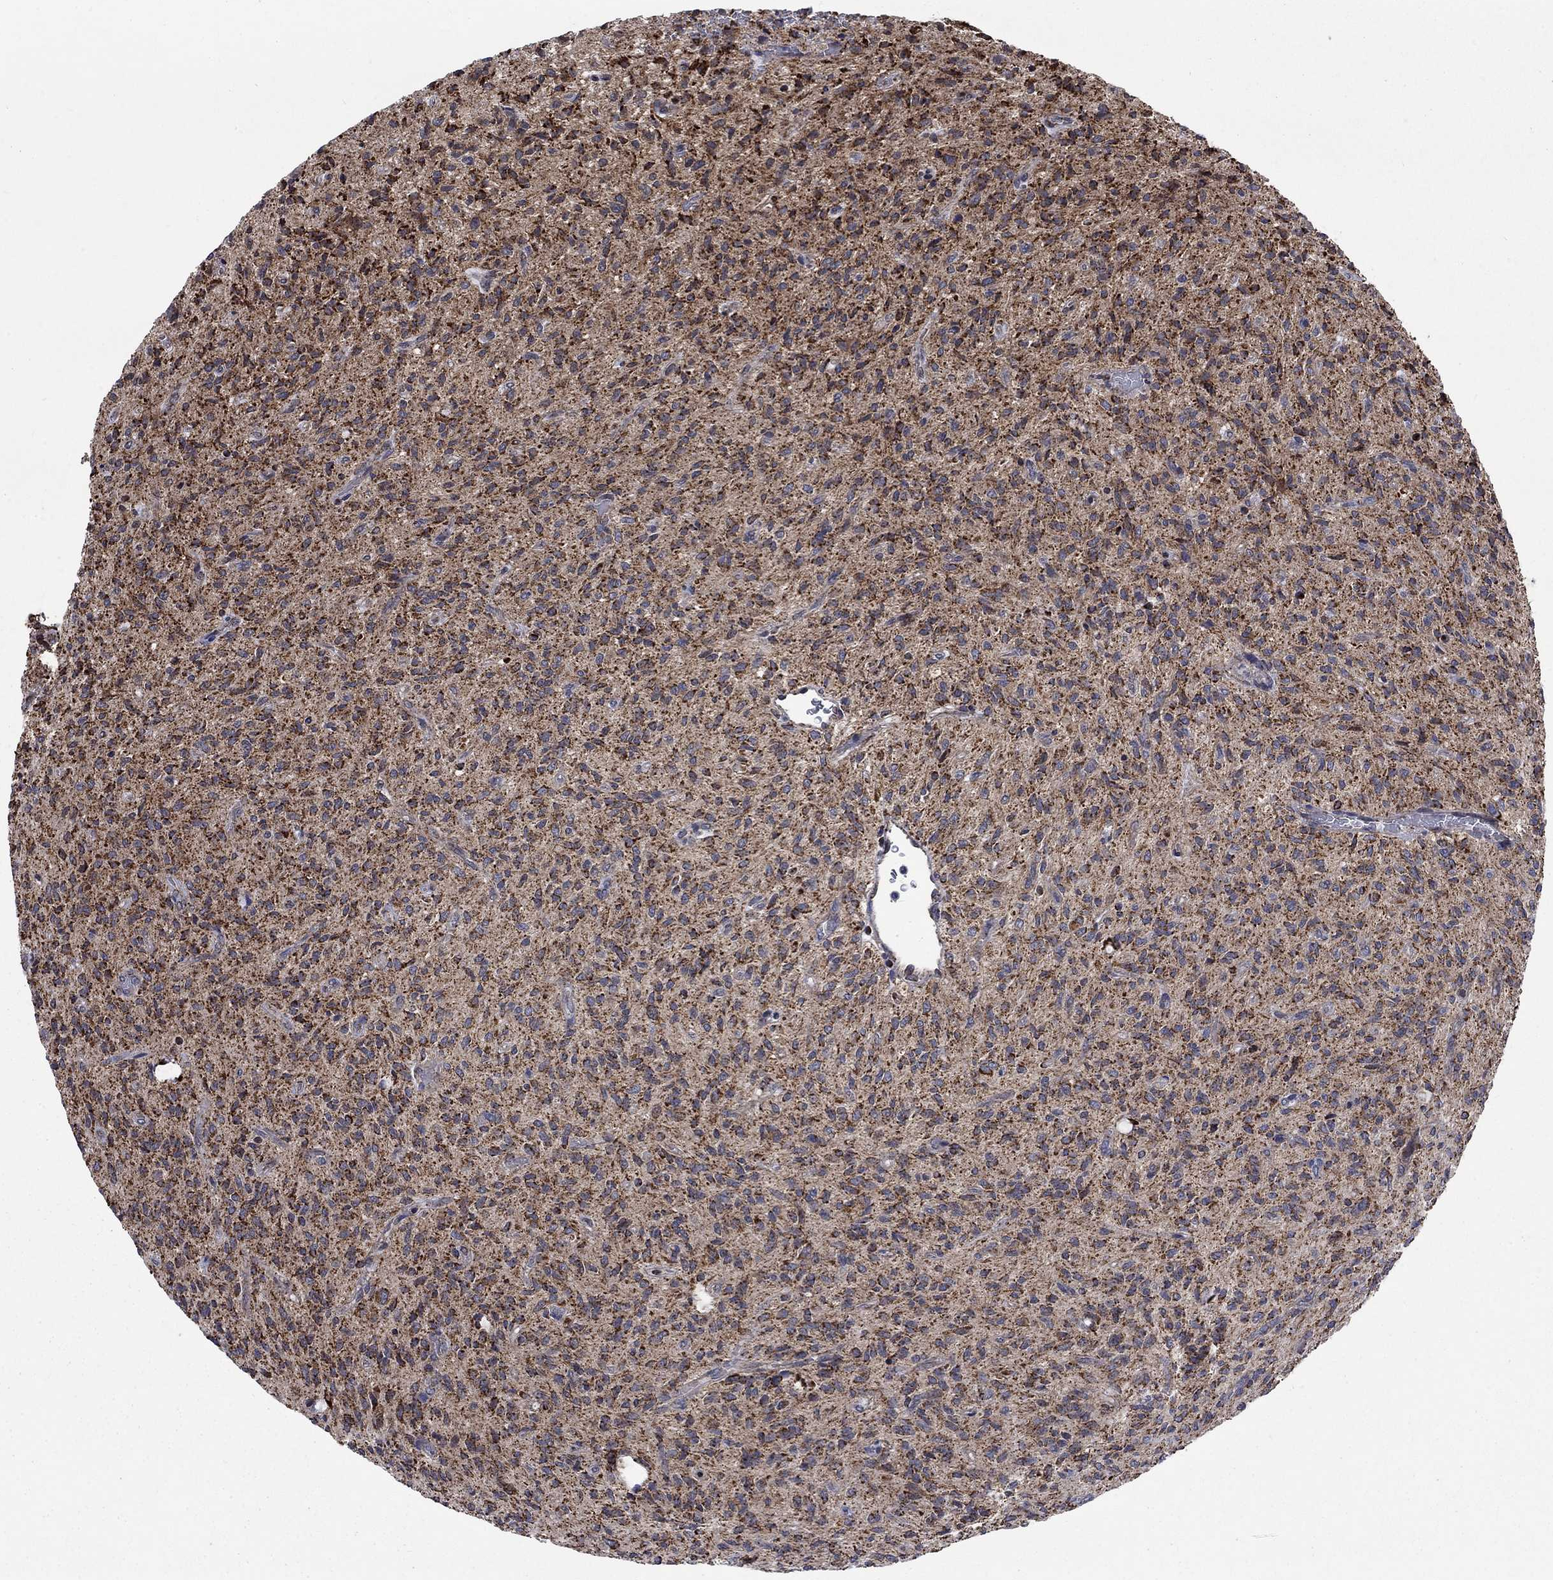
{"staining": {"intensity": "strong", "quantity": "25%-75%", "location": "cytoplasmic/membranous"}, "tissue": "glioma", "cell_type": "Tumor cells", "image_type": "cancer", "snomed": [{"axis": "morphology", "description": "Glioma, malignant, High grade"}, {"axis": "topography", "description": "Brain"}], "caption": "Immunohistochemistry (IHC) micrograph of human glioma stained for a protein (brown), which demonstrates high levels of strong cytoplasmic/membranous staining in about 25%-75% of tumor cells.", "gene": "MOAP1", "patient": {"sex": "male", "age": 64}}